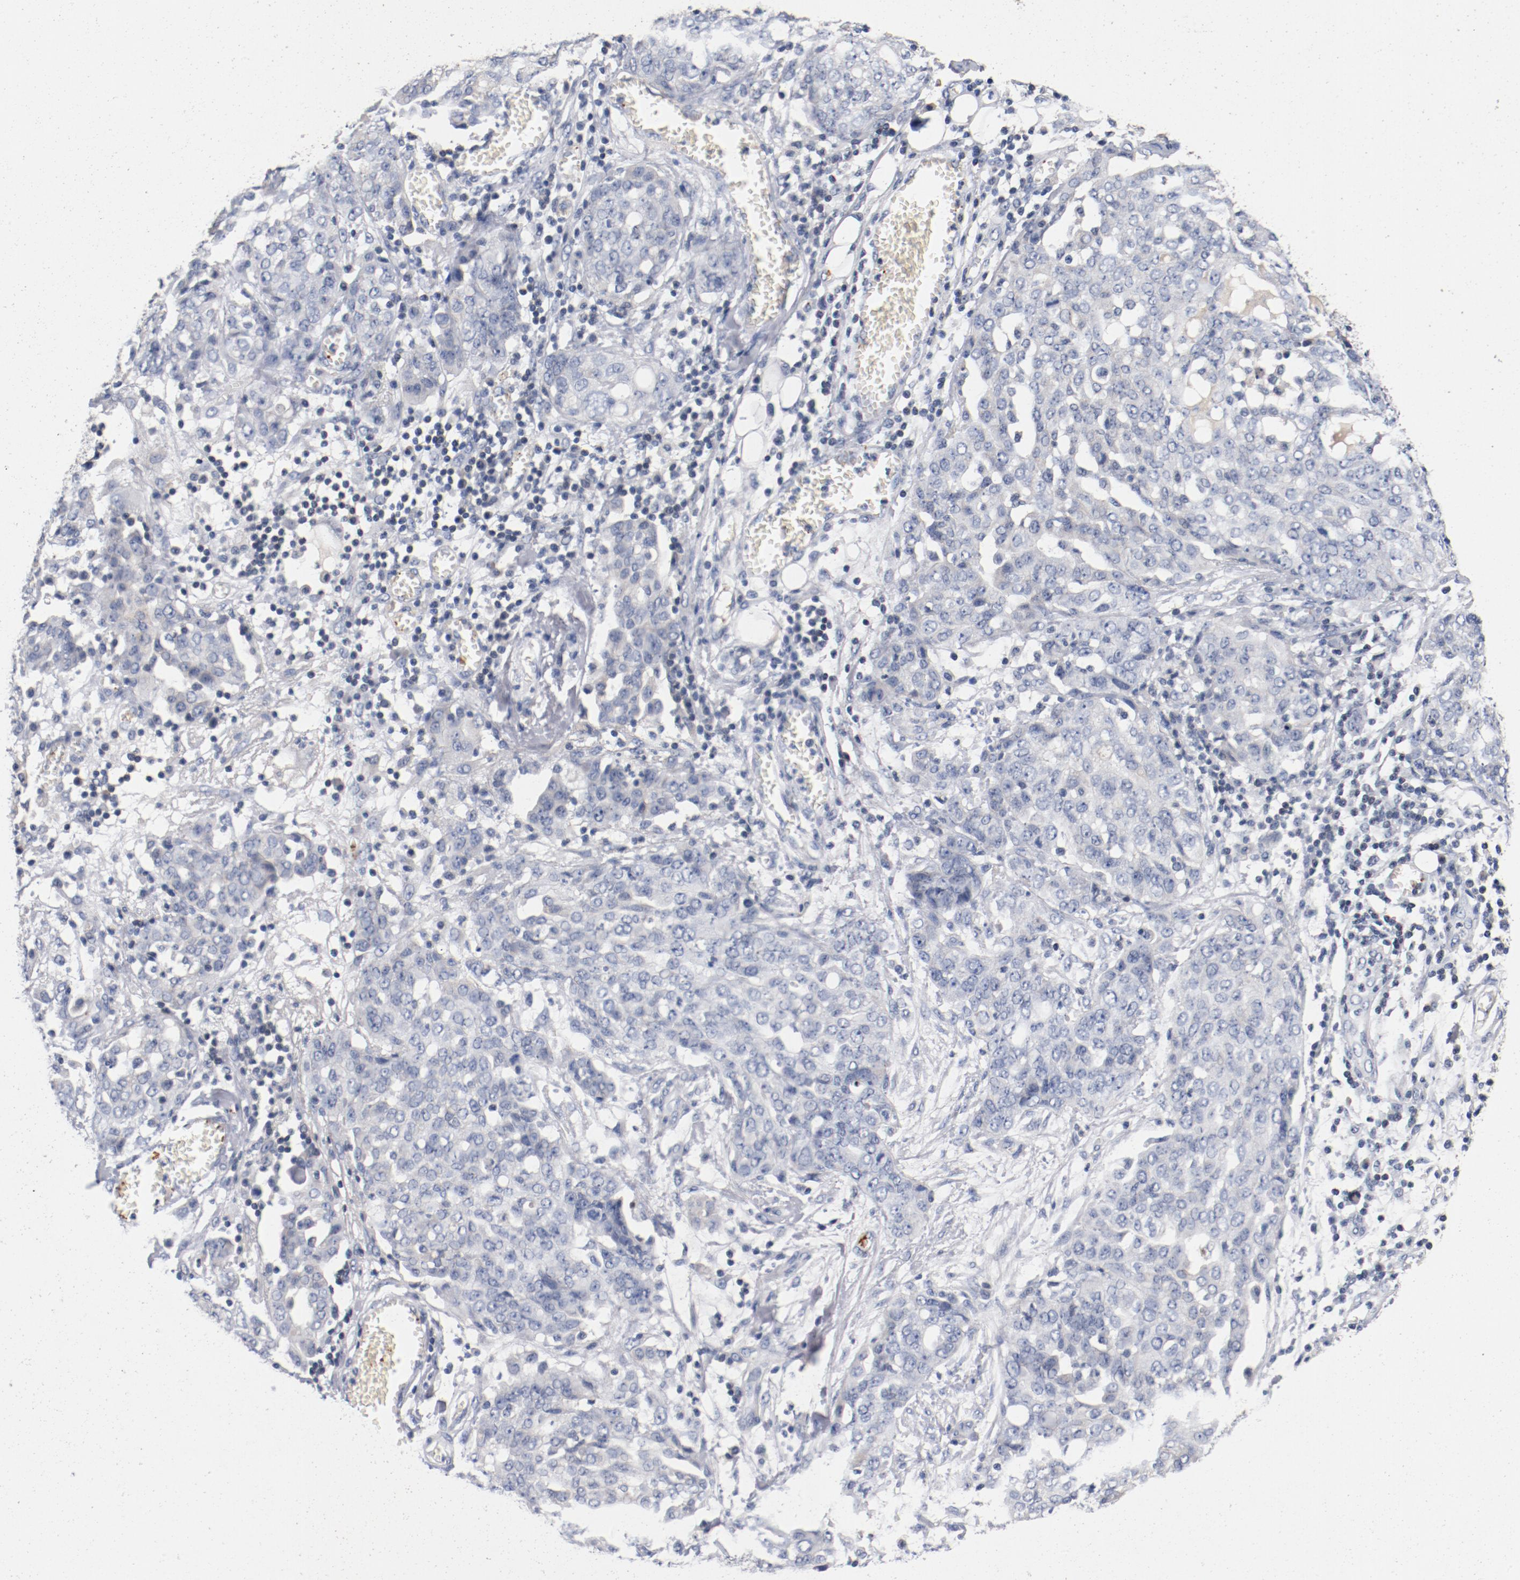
{"staining": {"intensity": "negative", "quantity": "none", "location": "none"}, "tissue": "ovarian cancer", "cell_type": "Tumor cells", "image_type": "cancer", "snomed": [{"axis": "morphology", "description": "Cystadenocarcinoma, serous, NOS"}, {"axis": "topography", "description": "Soft tissue"}, {"axis": "topography", "description": "Ovary"}], "caption": "This is an immunohistochemistry (IHC) photomicrograph of human ovarian serous cystadenocarcinoma. There is no expression in tumor cells.", "gene": "PIM1", "patient": {"sex": "female", "age": 57}}